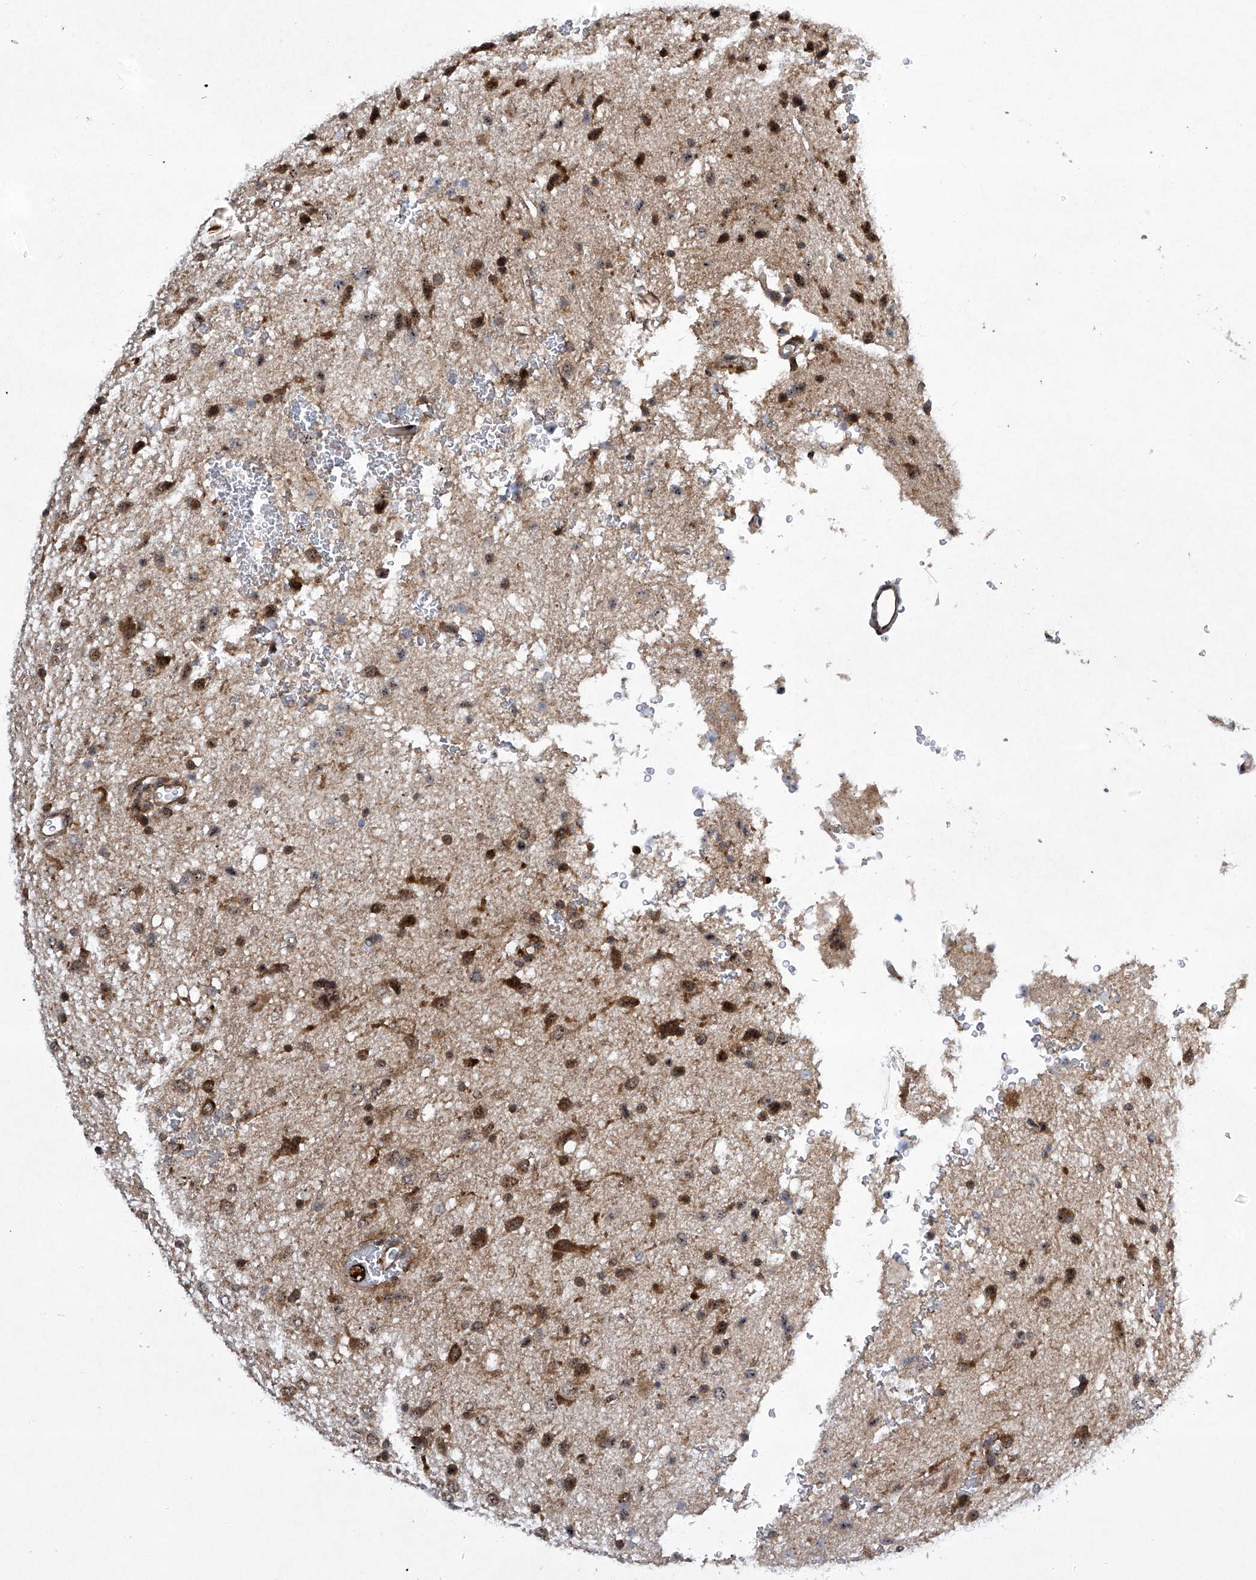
{"staining": {"intensity": "strong", "quantity": "25%-75%", "location": "cytoplasmic/membranous,nuclear"}, "tissue": "glioma", "cell_type": "Tumor cells", "image_type": "cancer", "snomed": [{"axis": "morphology", "description": "Glioma, malignant, Low grade"}, {"axis": "topography", "description": "Brain"}], "caption": "Malignant glioma (low-grade) stained with DAB IHC displays high levels of strong cytoplasmic/membranous and nuclear staining in about 25%-75% of tumor cells. The protein of interest is stained brown, and the nuclei are stained in blue (DAB IHC with brightfield microscopy, high magnification).", "gene": "CISH", "patient": {"sex": "male", "age": 77}}